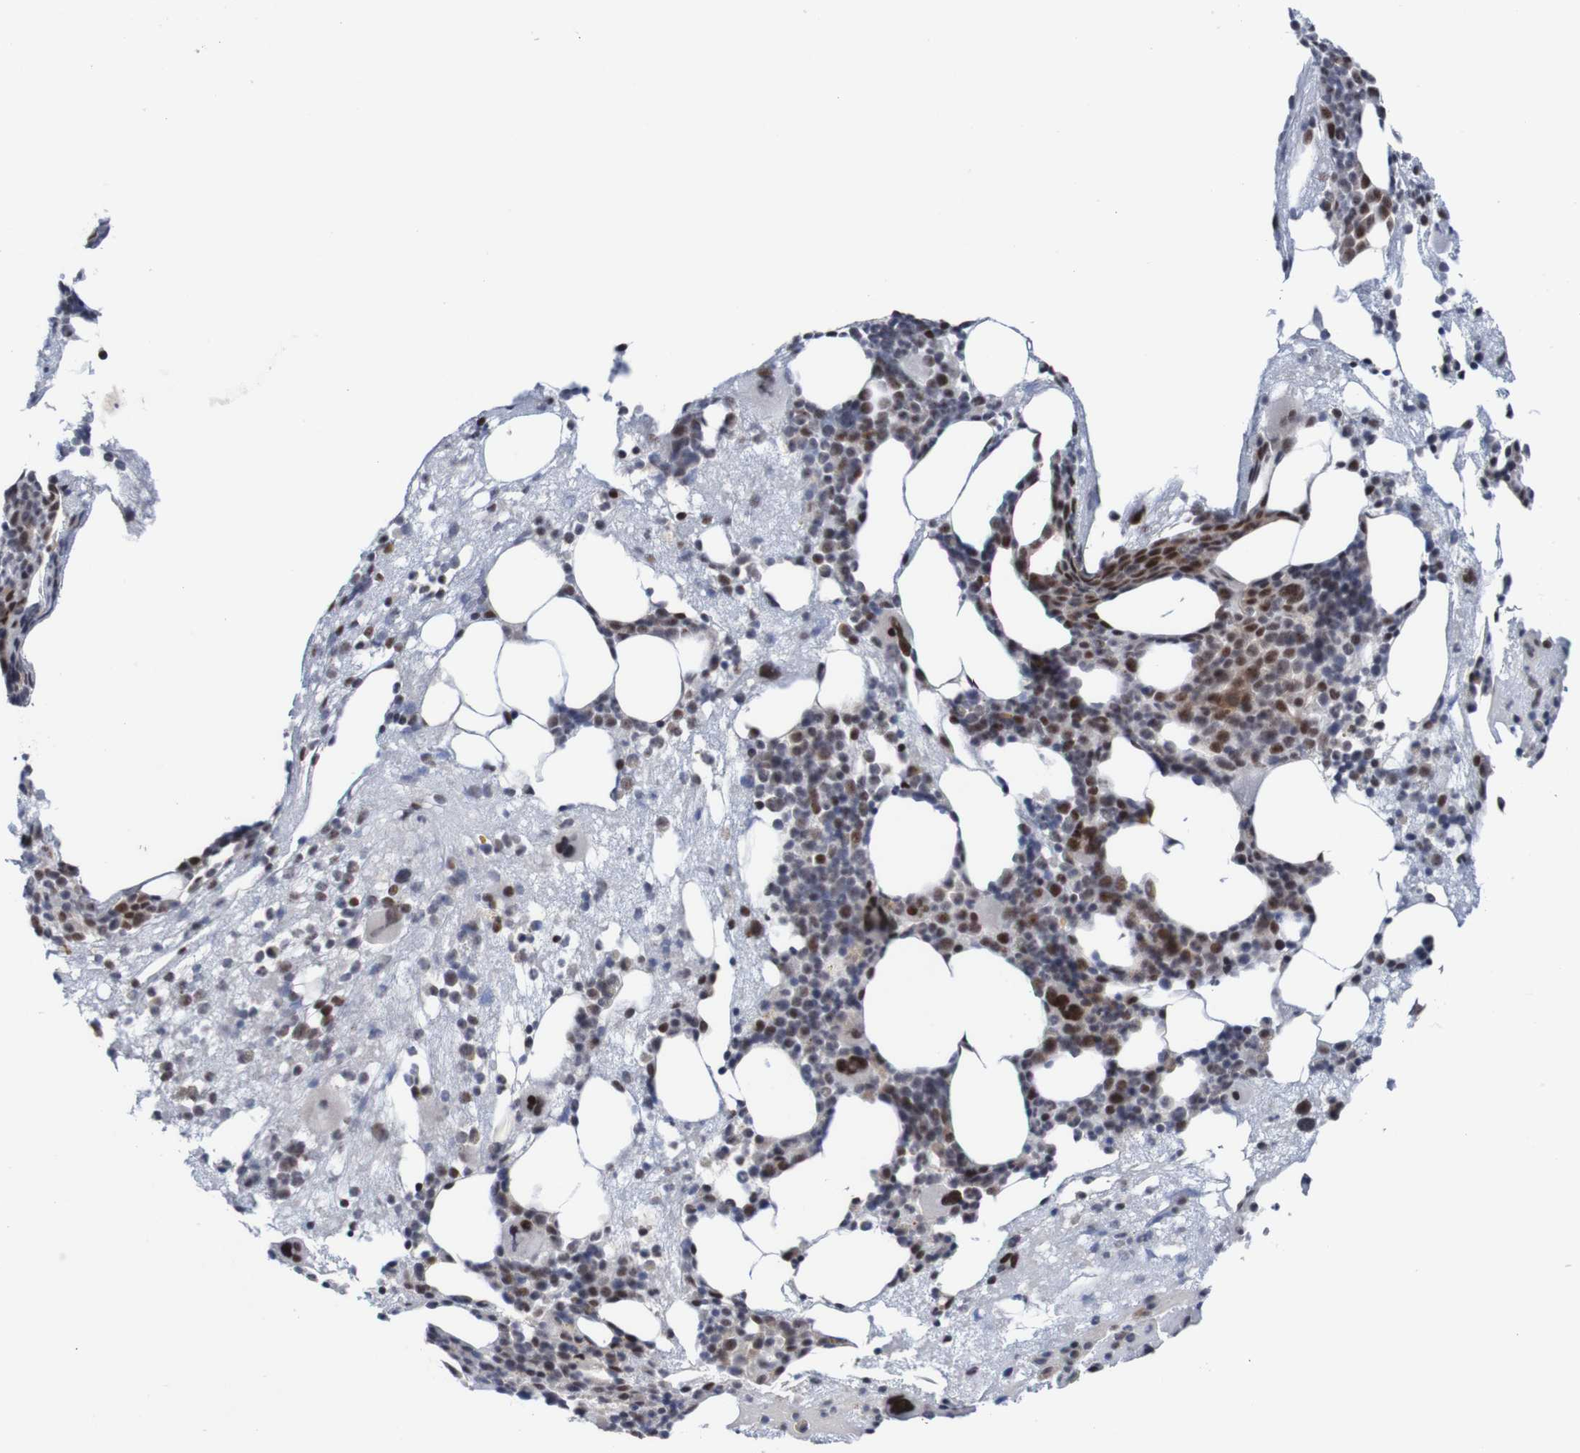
{"staining": {"intensity": "strong", "quantity": "<25%", "location": "nuclear"}, "tissue": "bone marrow", "cell_type": "Hematopoietic cells", "image_type": "normal", "snomed": [{"axis": "morphology", "description": "Normal tissue, NOS"}, {"axis": "morphology", "description": "Inflammation, NOS"}, {"axis": "topography", "description": "Bone marrow"}], "caption": "Immunohistochemistry (IHC) photomicrograph of normal bone marrow: bone marrow stained using immunohistochemistry (IHC) shows medium levels of strong protein expression localized specifically in the nuclear of hematopoietic cells, appearing as a nuclear brown color.", "gene": "CDC5L", "patient": {"sex": "male", "age": 43}}